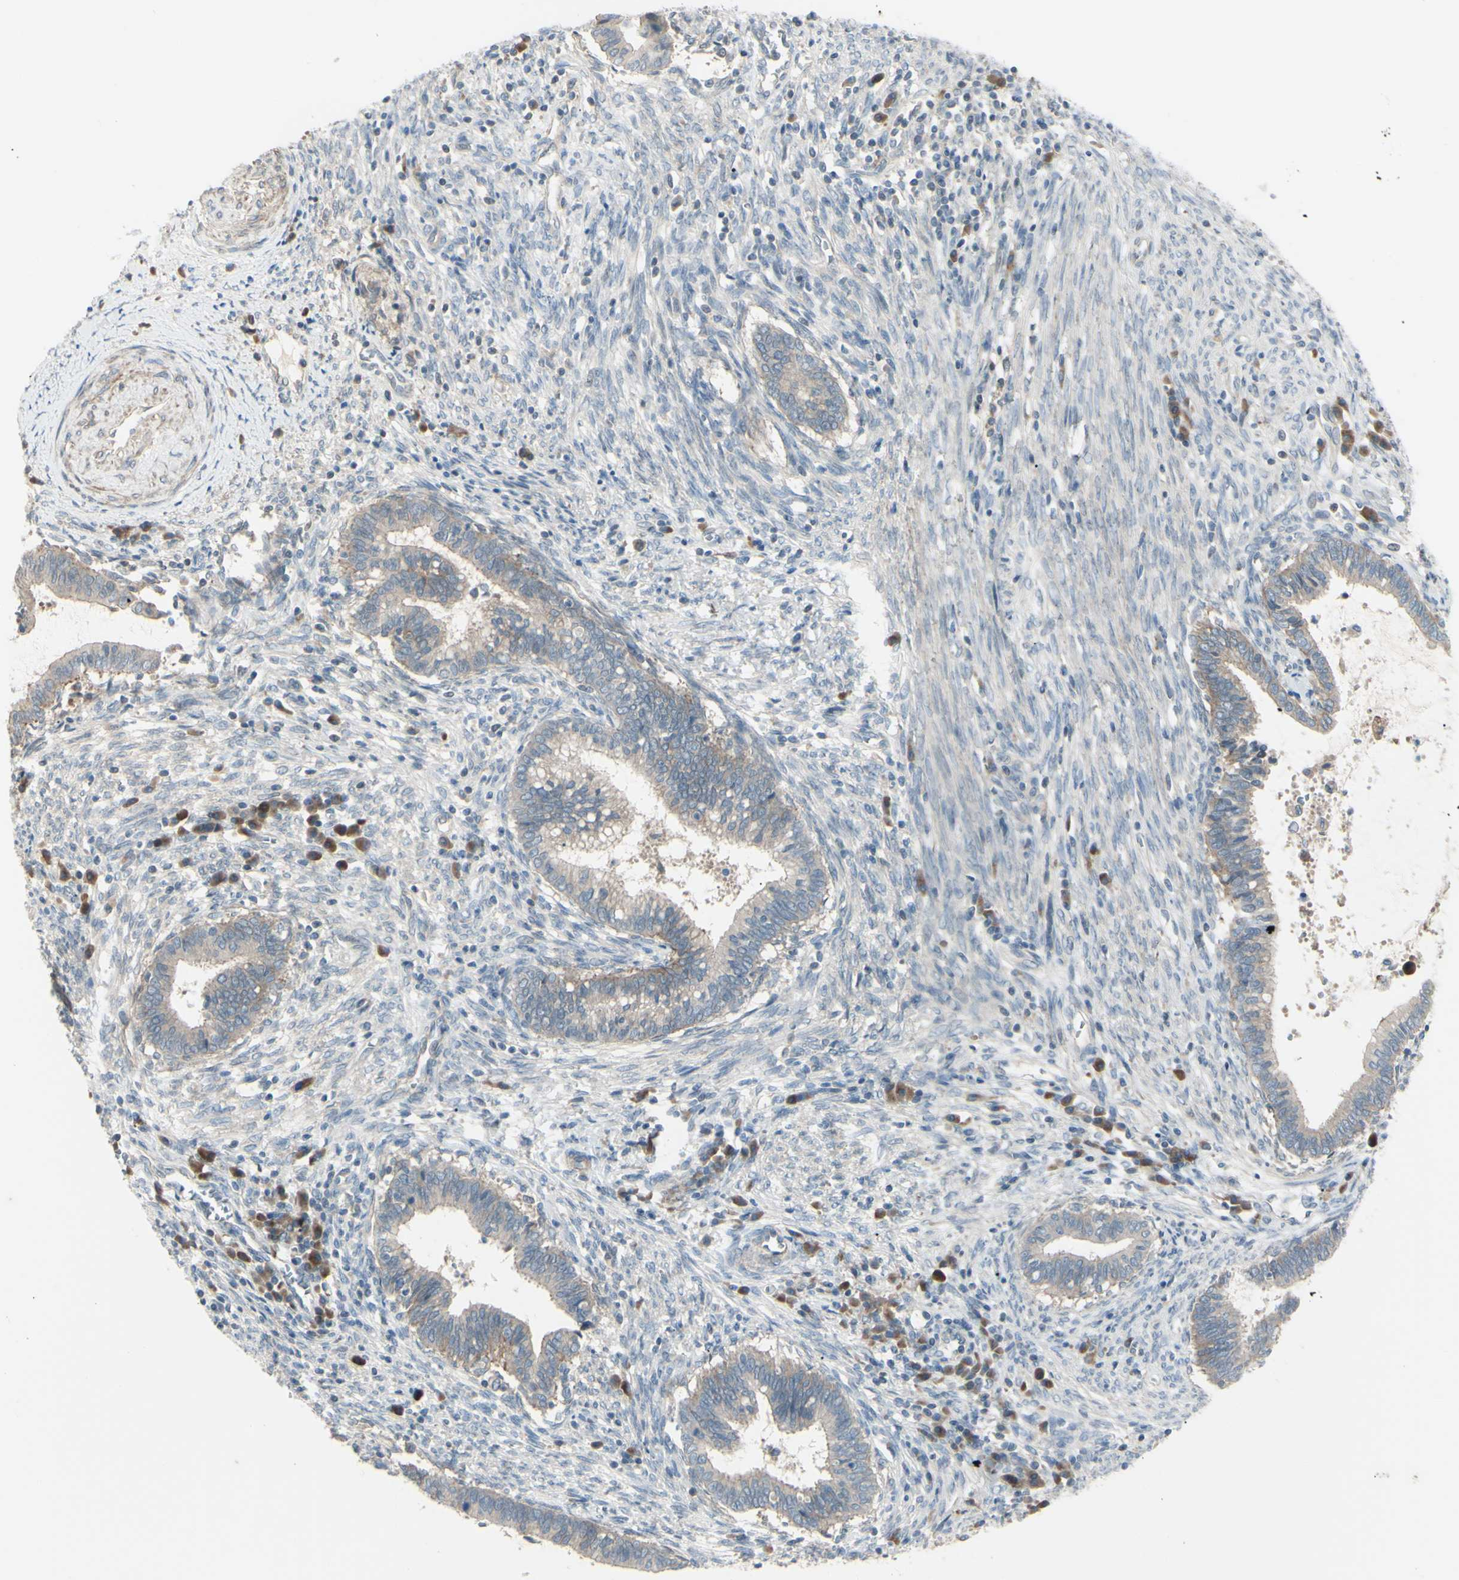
{"staining": {"intensity": "weak", "quantity": ">75%", "location": "cytoplasmic/membranous"}, "tissue": "cervical cancer", "cell_type": "Tumor cells", "image_type": "cancer", "snomed": [{"axis": "morphology", "description": "Adenocarcinoma, NOS"}, {"axis": "topography", "description": "Cervix"}], "caption": "IHC (DAB (3,3'-diaminobenzidine)) staining of cervical adenocarcinoma shows weak cytoplasmic/membranous protein expression in about >75% of tumor cells.", "gene": "LRRK1", "patient": {"sex": "female", "age": 44}}